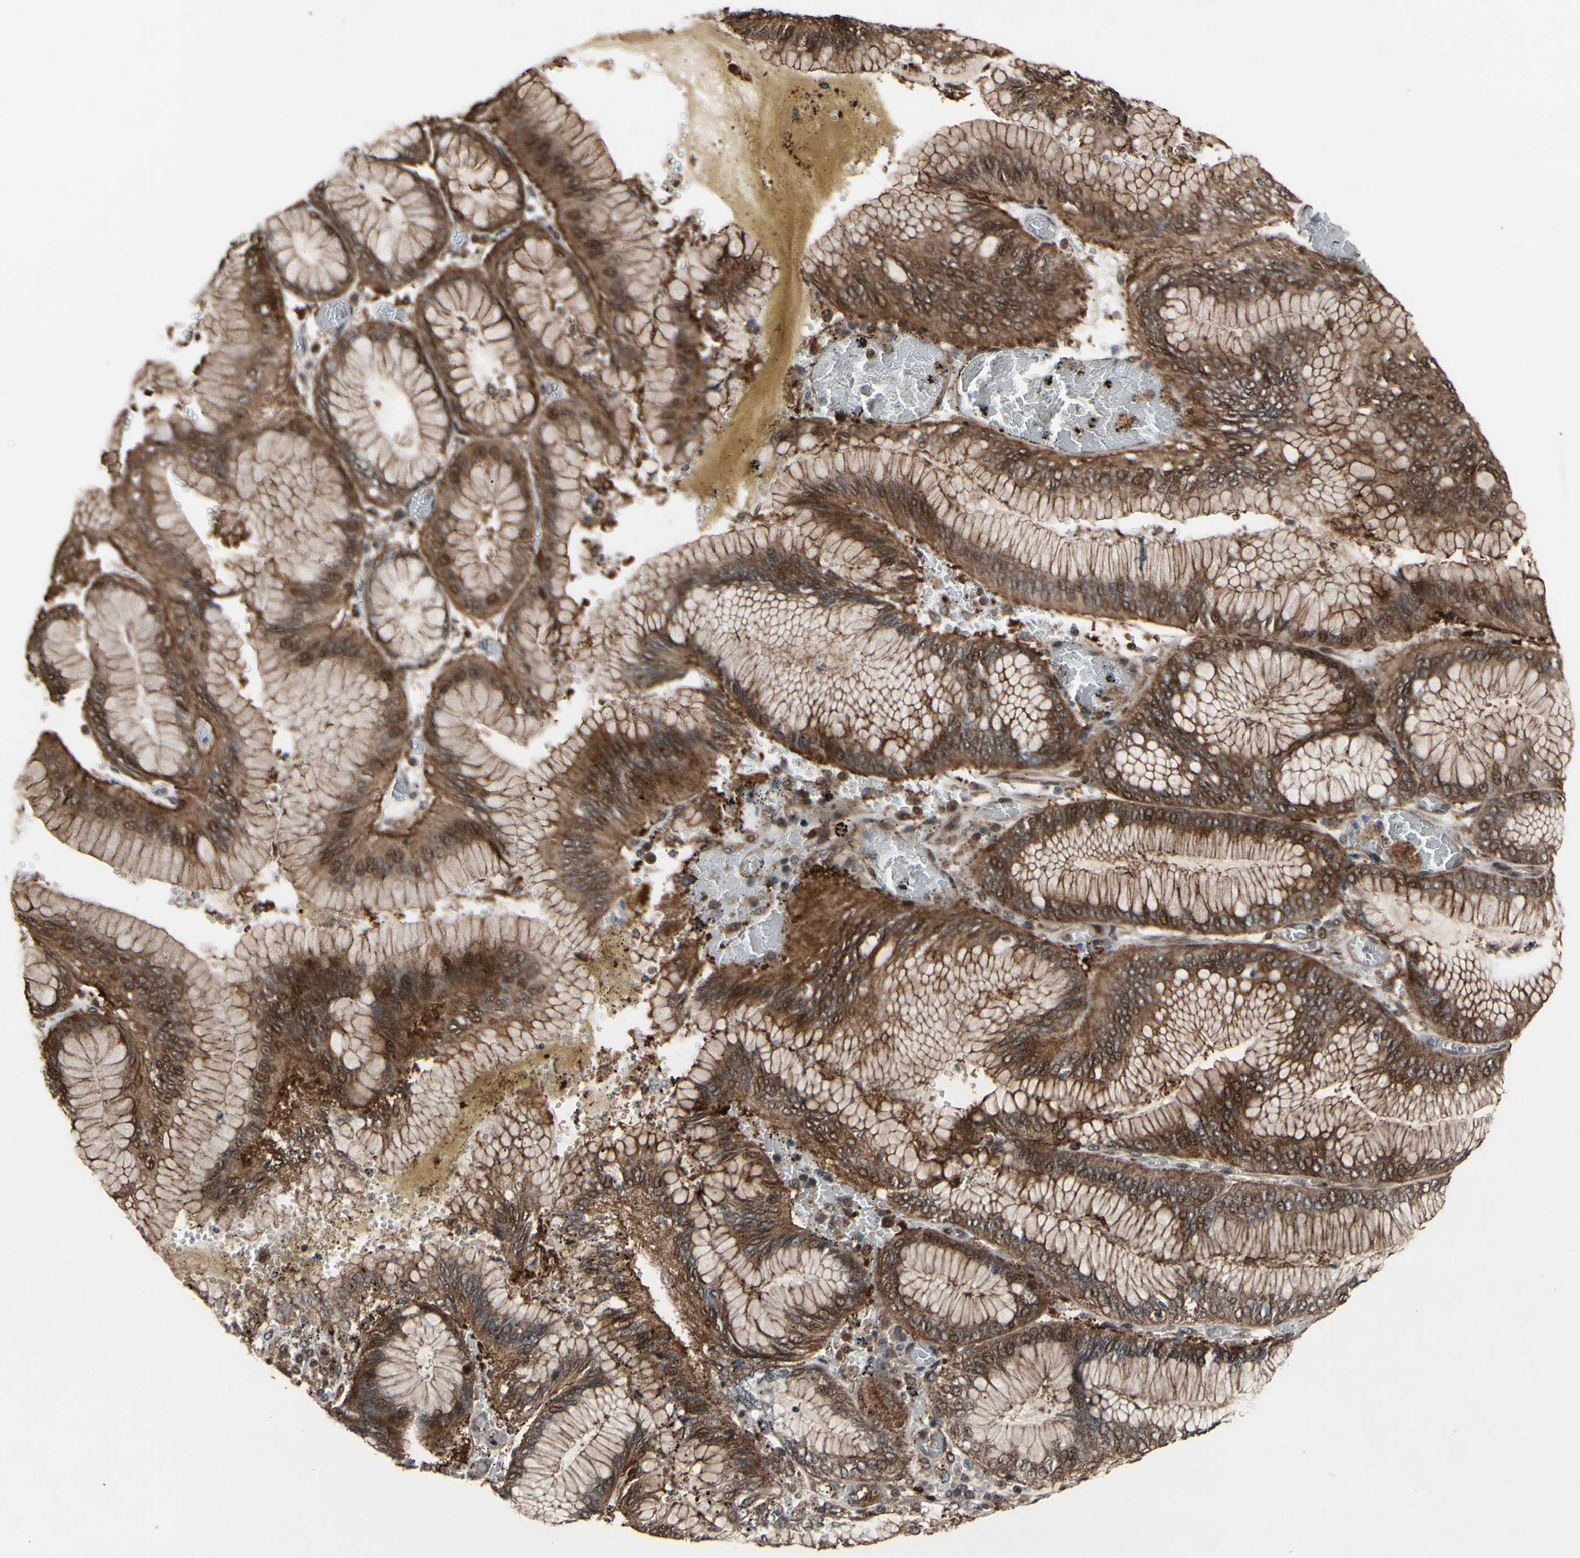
{"staining": {"intensity": "moderate", "quantity": "25%-75%", "location": "cytoplasmic/membranous,nuclear"}, "tissue": "stomach cancer", "cell_type": "Tumor cells", "image_type": "cancer", "snomed": [{"axis": "morphology", "description": "Normal tissue, NOS"}, {"axis": "morphology", "description": "Adenocarcinoma, NOS"}, {"axis": "topography", "description": "Stomach, upper"}, {"axis": "topography", "description": "Stomach"}], "caption": "Stomach adenocarcinoma stained with immunohistochemistry (IHC) demonstrates moderate cytoplasmic/membranous and nuclear positivity in approximately 25%-75% of tumor cells. The staining was performed using DAB, with brown indicating positive protein expression. Nuclei are stained blue with hematoxylin.", "gene": "CSF1R", "patient": {"sex": "male", "age": 76}}